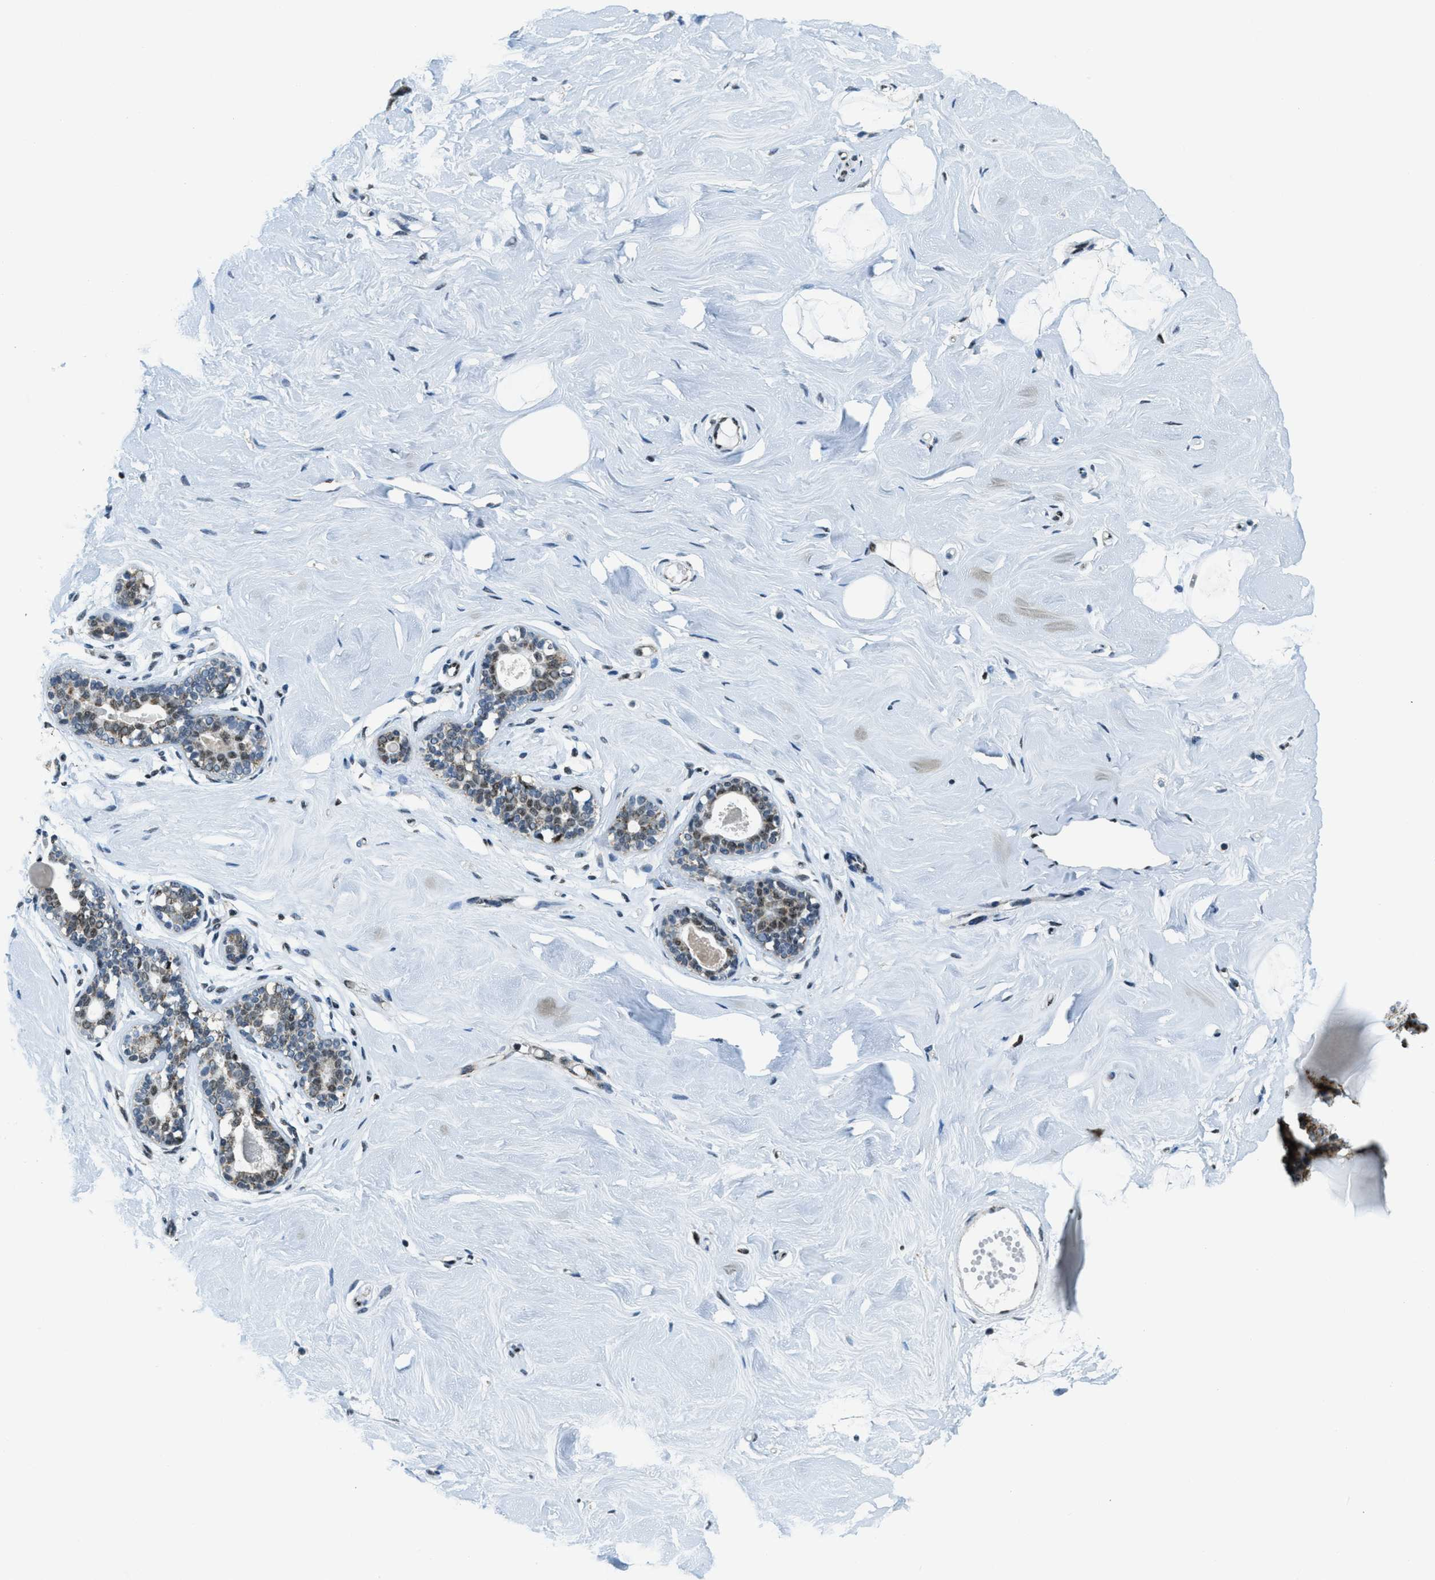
{"staining": {"intensity": "negative", "quantity": "none", "location": "none"}, "tissue": "breast", "cell_type": "Adipocytes", "image_type": "normal", "snomed": [{"axis": "morphology", "description": "Normal tissue, NOS"}, {"axis": "topography", "description": "Breast"}], "caption": "IHC of normal breast demonstrates no positivity in adipocytes. (Stains: DAB immunohistochemistry with hematoxylin counter stain, Microscopy: brightfield microscopy at high magnification).", "gene": "SP100", "patient": {"sex": "female", "age": 23}}